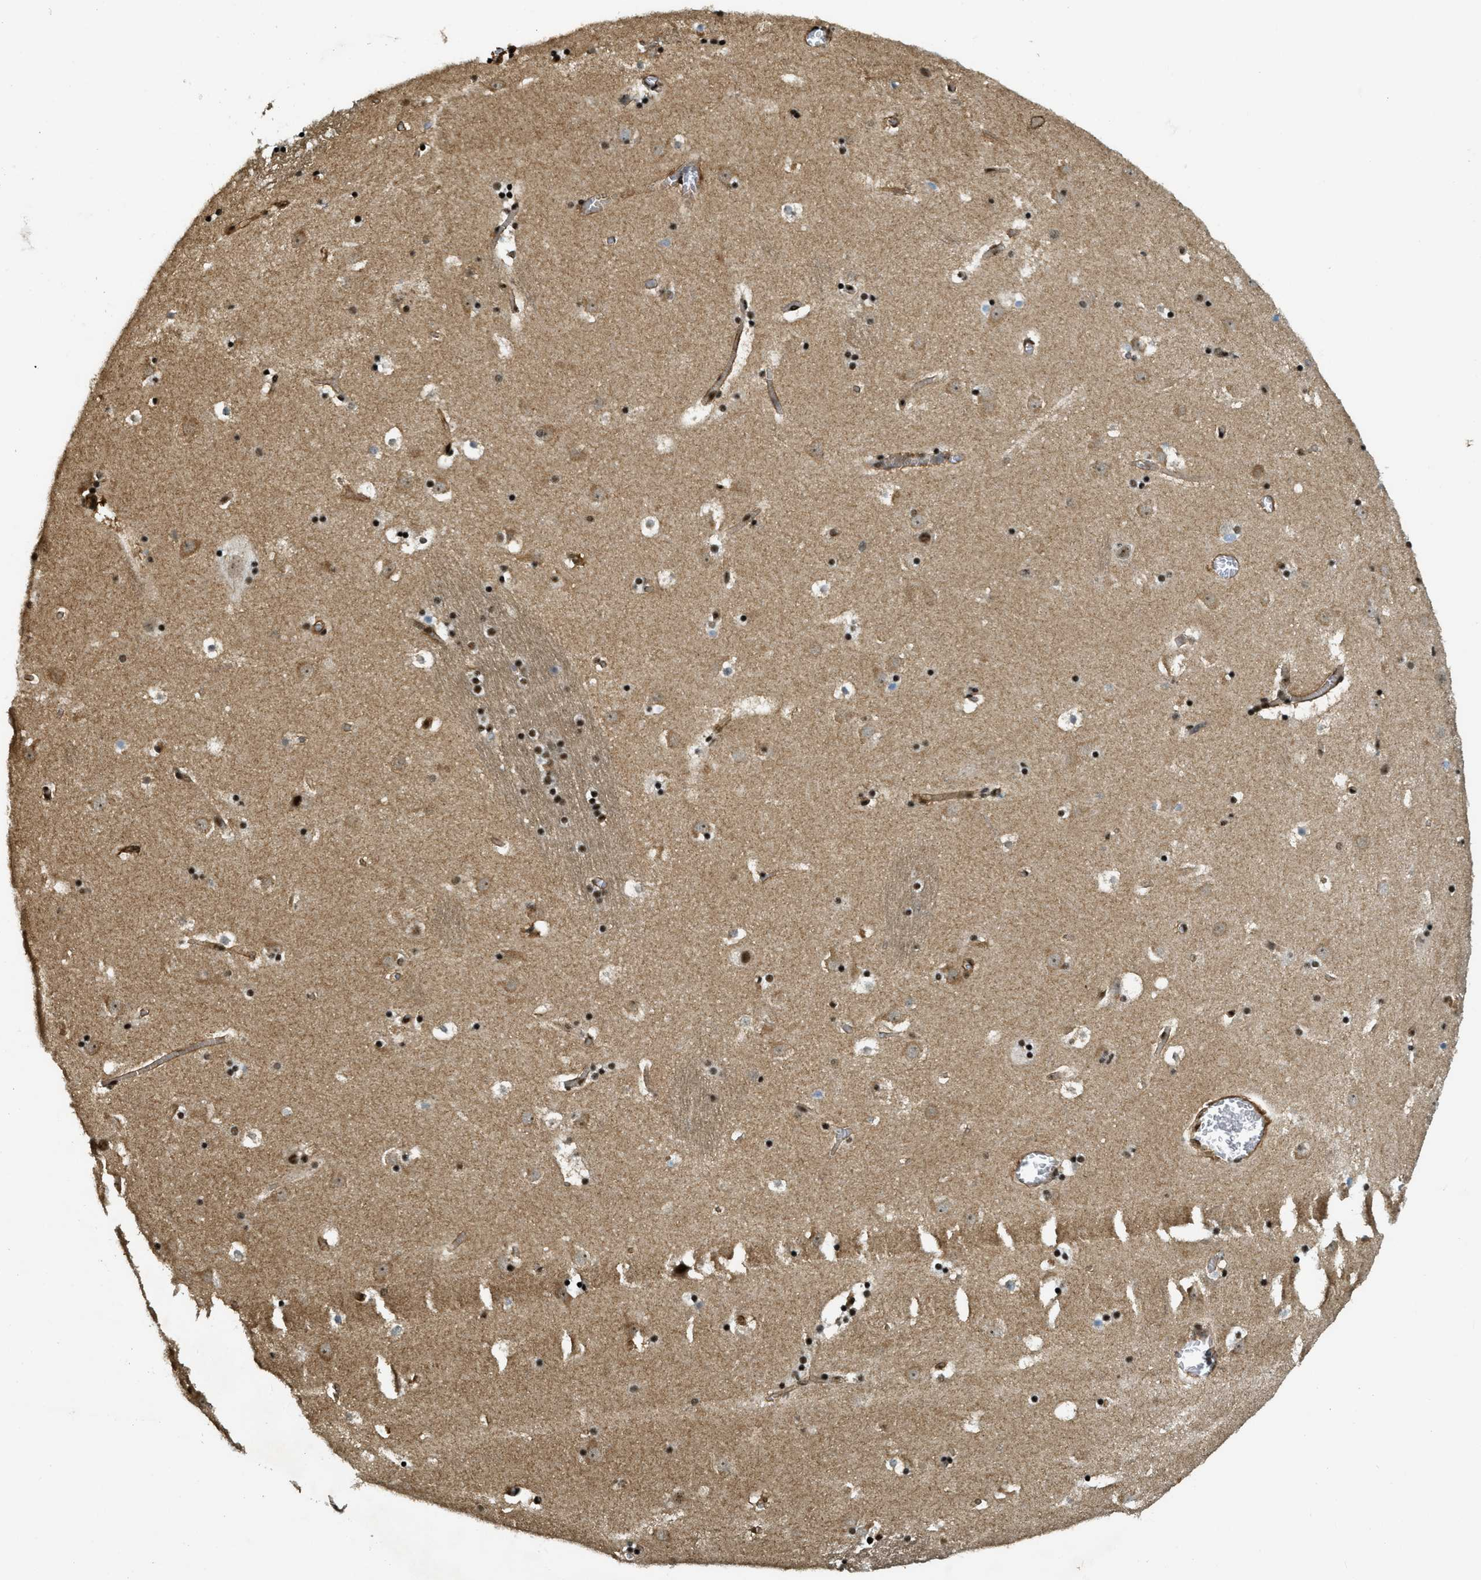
{"staining": {"intensity": "strong", "quantity": ">75%", "location": "nuclear"}, "tissue": "caudate", "cell_type": "Glial cells", "image_type": "normal", "snomed": [{"axis": "morphology", "description": "Normal tissue, NOS"}, {"axis": "topography", "description": "Lateral ventricle wall"}], "caption": "Caudate stained with IHC demonstrates strong nuclear staining in approximately >75% of glial cells. (DAB (3,3'-diaminobenzidine) = brown stain, brightfield microscopy at high magnification).", "gene": "CFAP36", "patient": {"sex": "male", "age": 45}}